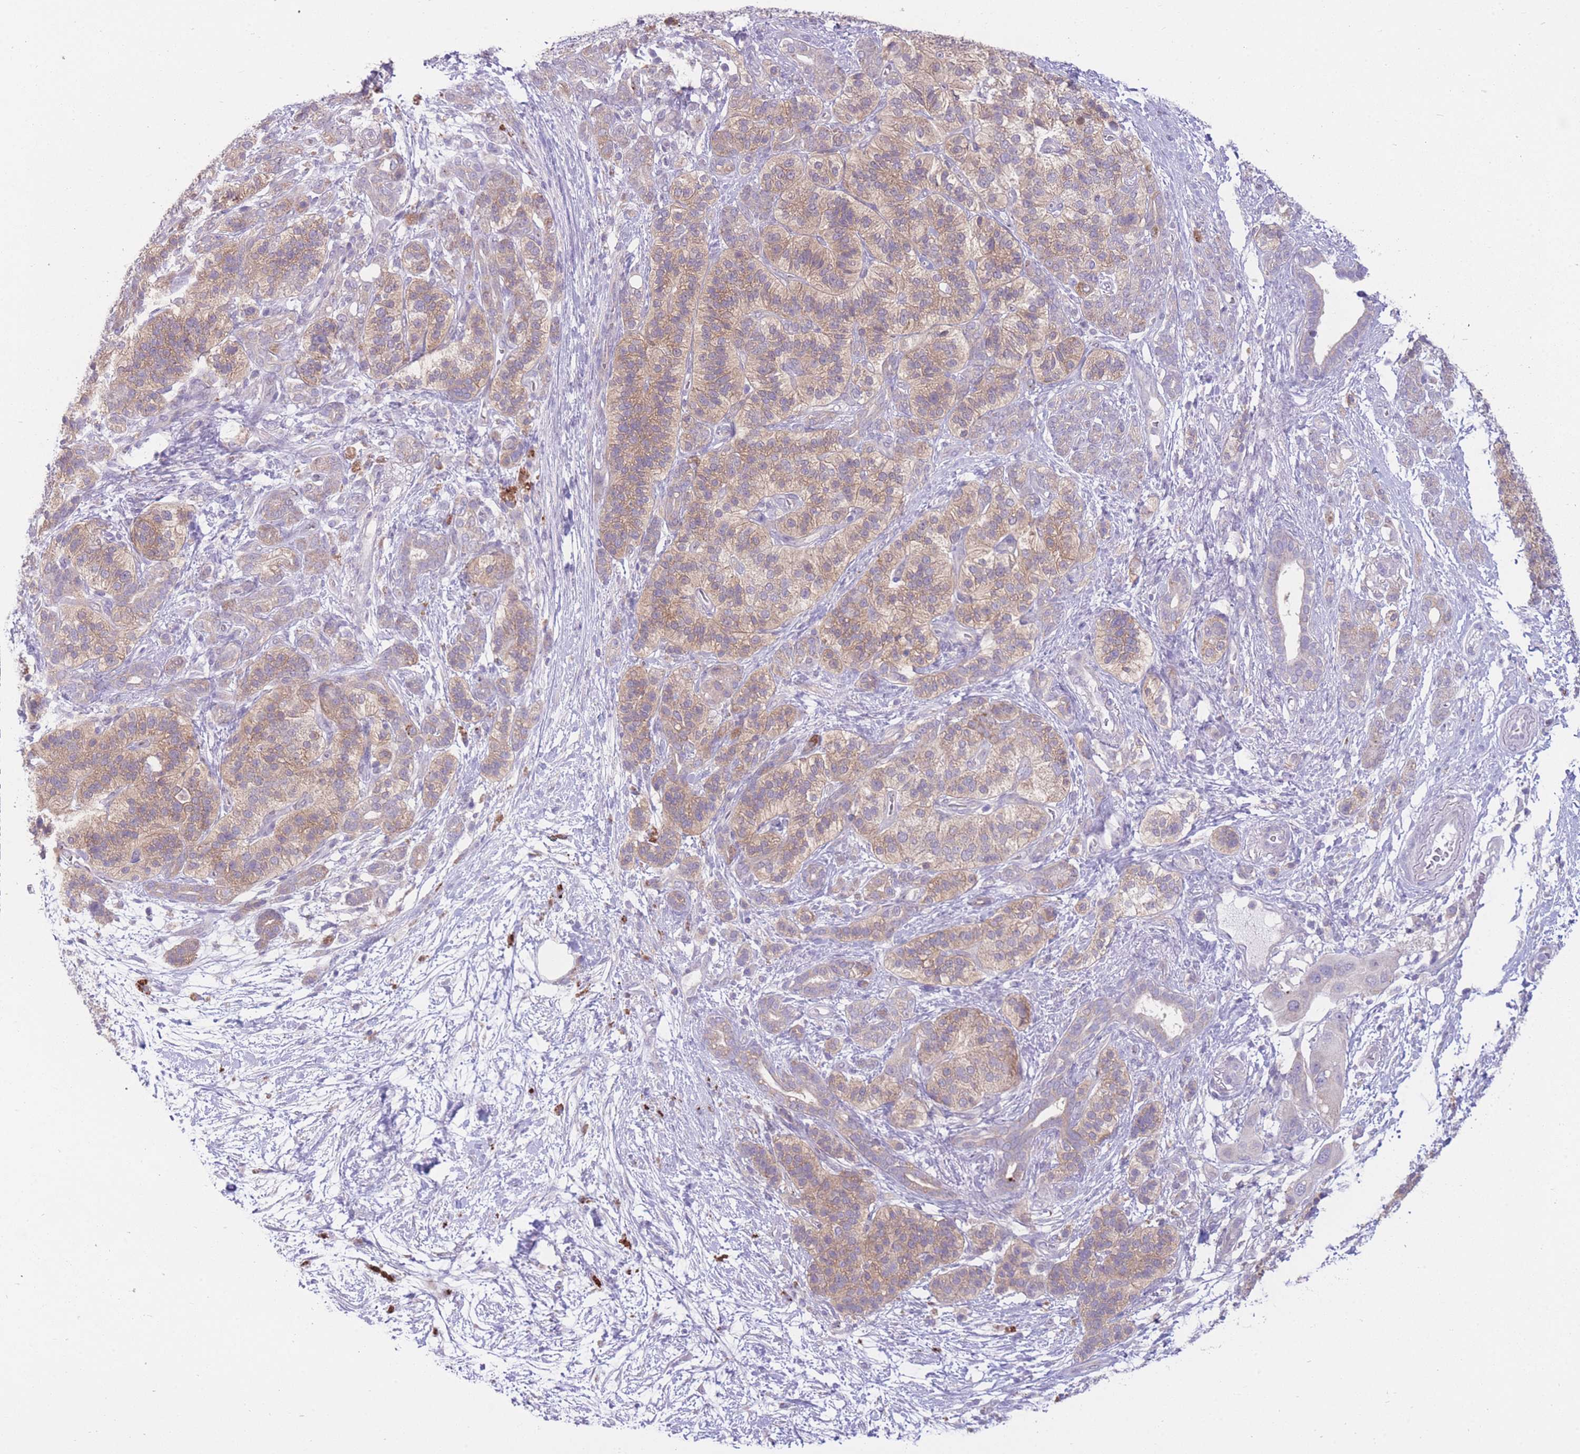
{"staining": {"intensity": "weak", "quantity": "25%-75%", "location": "cytoplasmic/membranous"}, "tissue": "pancreatic cancer", "cell_type": "Tumor cells", "image_type": "cancer", "snomed": [{"axis": "morphology", "description": "Adenocarcinoma, NOS"}, {"axis": "topography", "description": "Pancreas"}], "caption": "Pancreatic cancer (adenocarcinoma) tissue shows weak cytoplasmic/membranous positivity in about 25%-75% of tumor cells, visualized by immunohistochemistry.", "gene": "CCT6B", "patient": {"sex": "male", "age": 57}}